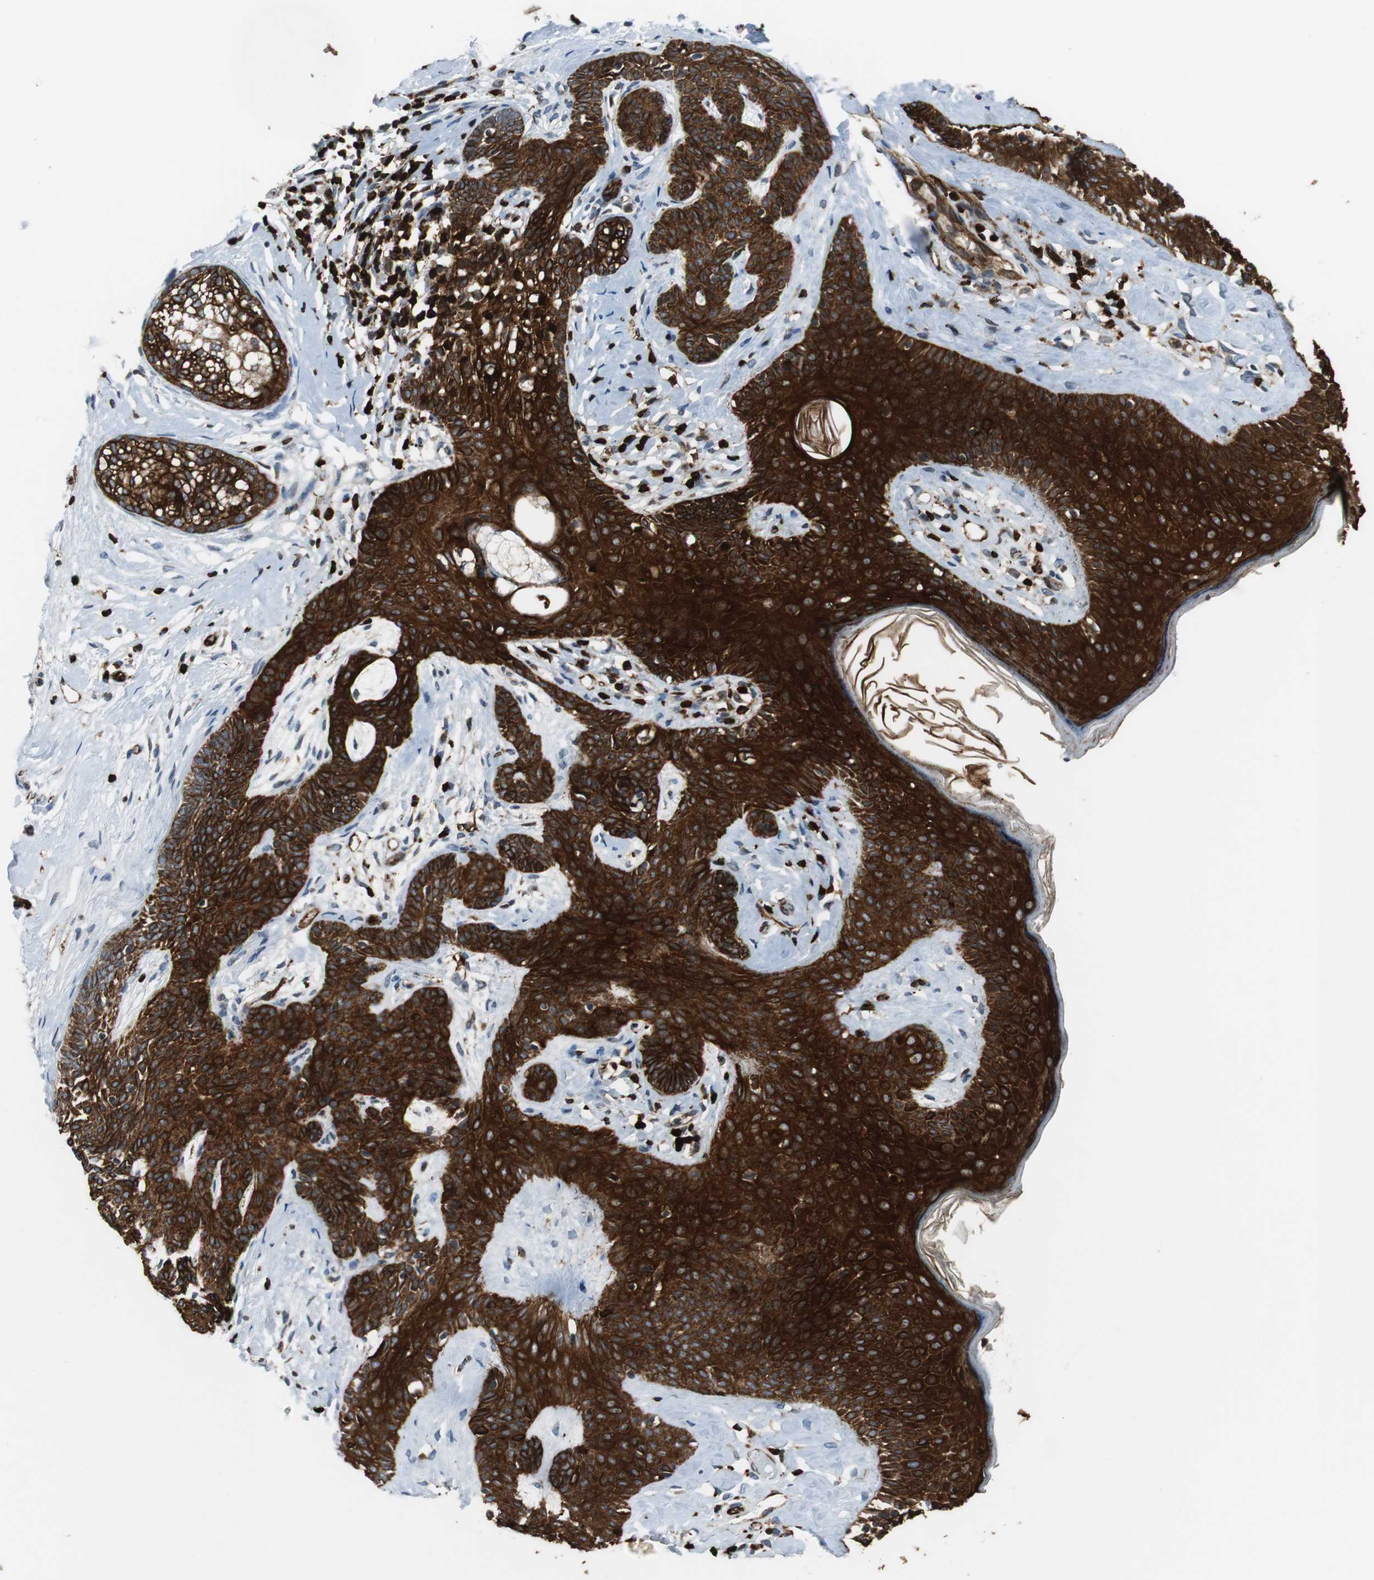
{"staining": {"intensity": "strong", "quantity": ">75%", "location": "cytoplasmic/membranous"}, "tissue": "skin cancer", "cell_type": "Tumor cells", "image_type": "cancer", "snomed": [{"axis": "morphology", "description": "Developmental malformation"}, {"axis": "morphology", "description": "Basal cell carcinoma"}, {"axis": "topography", "description": "Skin"}], "caption": "This image exhibits immunohistochemistry staining of human basal cell carcinoma (skin), with high strong cytoplasmic/membranous staining in approximately >75% of tumor cells.", "gene": "TUBA4A", "patient": {"sex": "female", "age": 62}}